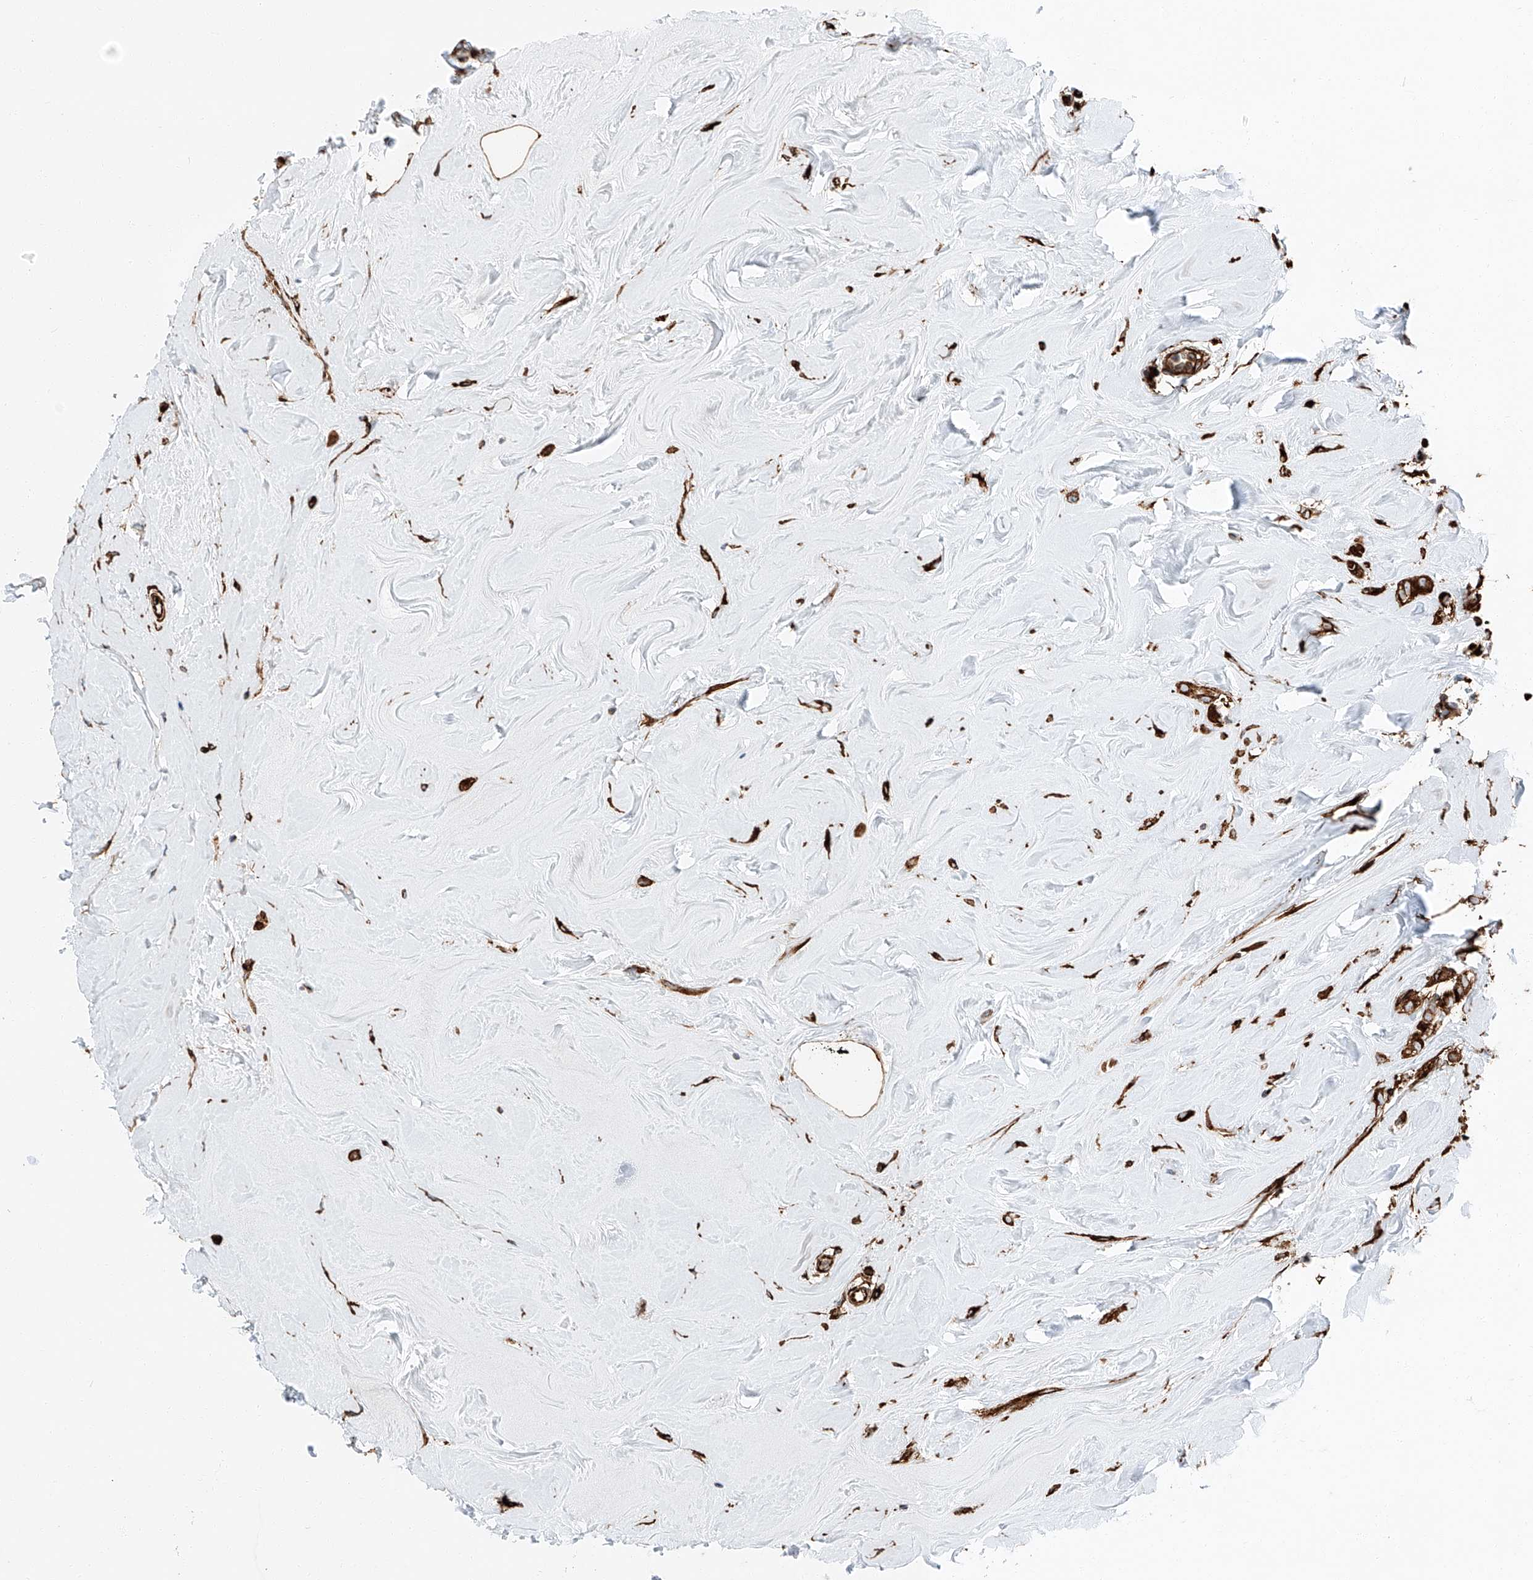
{"staining": {"intensity": "strong", "quantity": ">75%", "location": "cytoplasmic/membranous"}, "tissue": "breast cancer", "cell_type": "Tumor cells", "image_type": "cancer", "snomed": [{"axis": "morphology", "description": "Lobular carcinoma"}, {"axis": "topography", "description": "Breast"}], "caption": "Strong cytoplasmic/membranous positivity for a protein is identified in about >75% of tumor cells of lobular carcinoma (breast) using IHC.", "gene": "ZNF804A", "patient": {"sex": "female", "age": 47}}